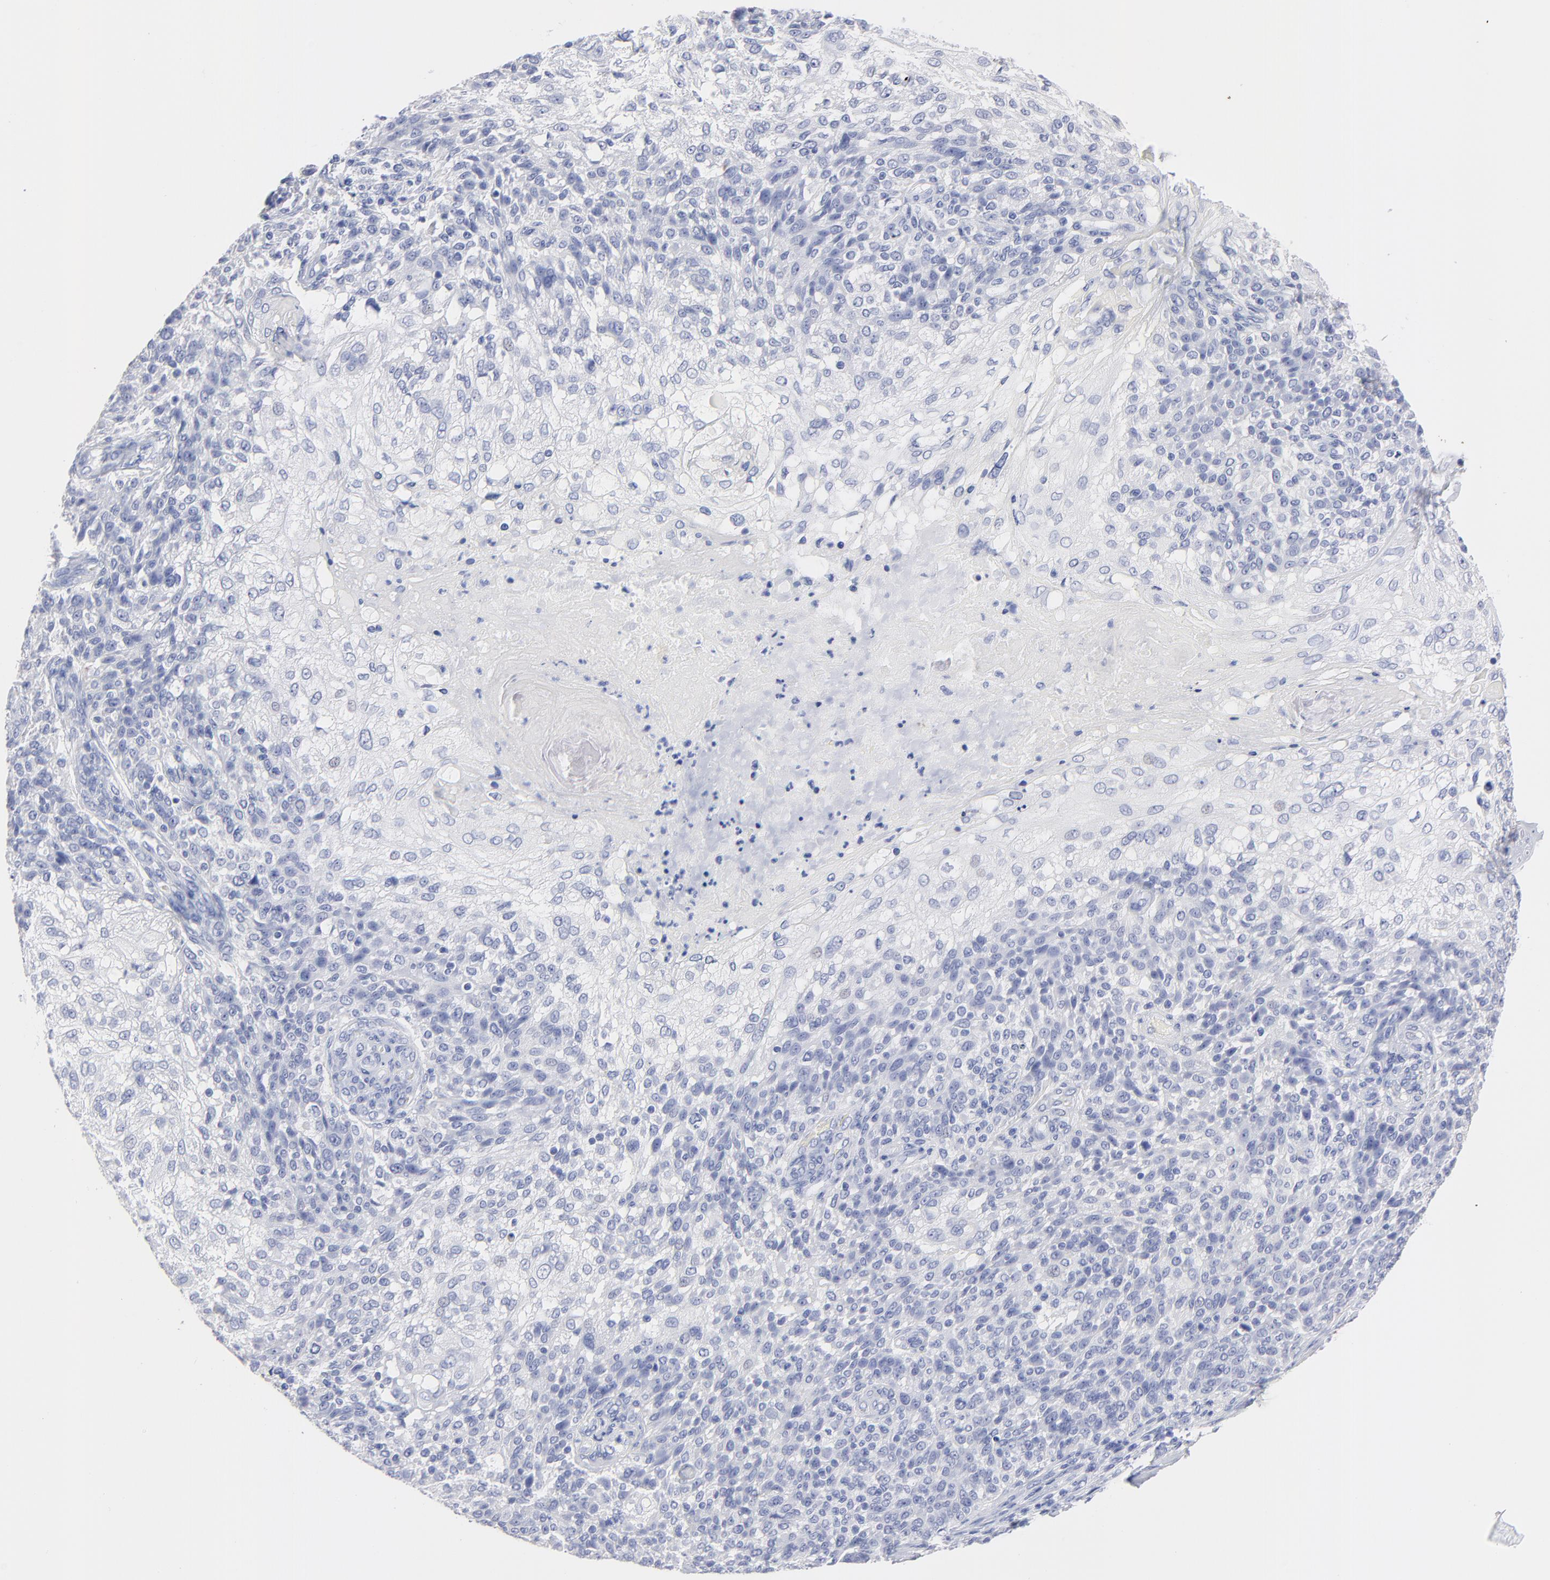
{"staining": {"intensity": "negative", "quantity": "none", "location": "none"}, "tissue": "skin cancer", "cell_type": "Tumor cells", "image_type": "cancer", "snomed": [{"axis": "morphology", "description": "Normal tissue, NOS"}, {"axis": "morphology", "description": "Squamous cell carcinoma, NOS"}, {"axis": "topography", "description": "Skin"}], "caption": "The immunohistochemistry micrograph has no significant staining in tumor cells of skin squamous cell carcinoma tissue.", "gene": "ACY1", "patient": {"sex": "female", "age": 83}}